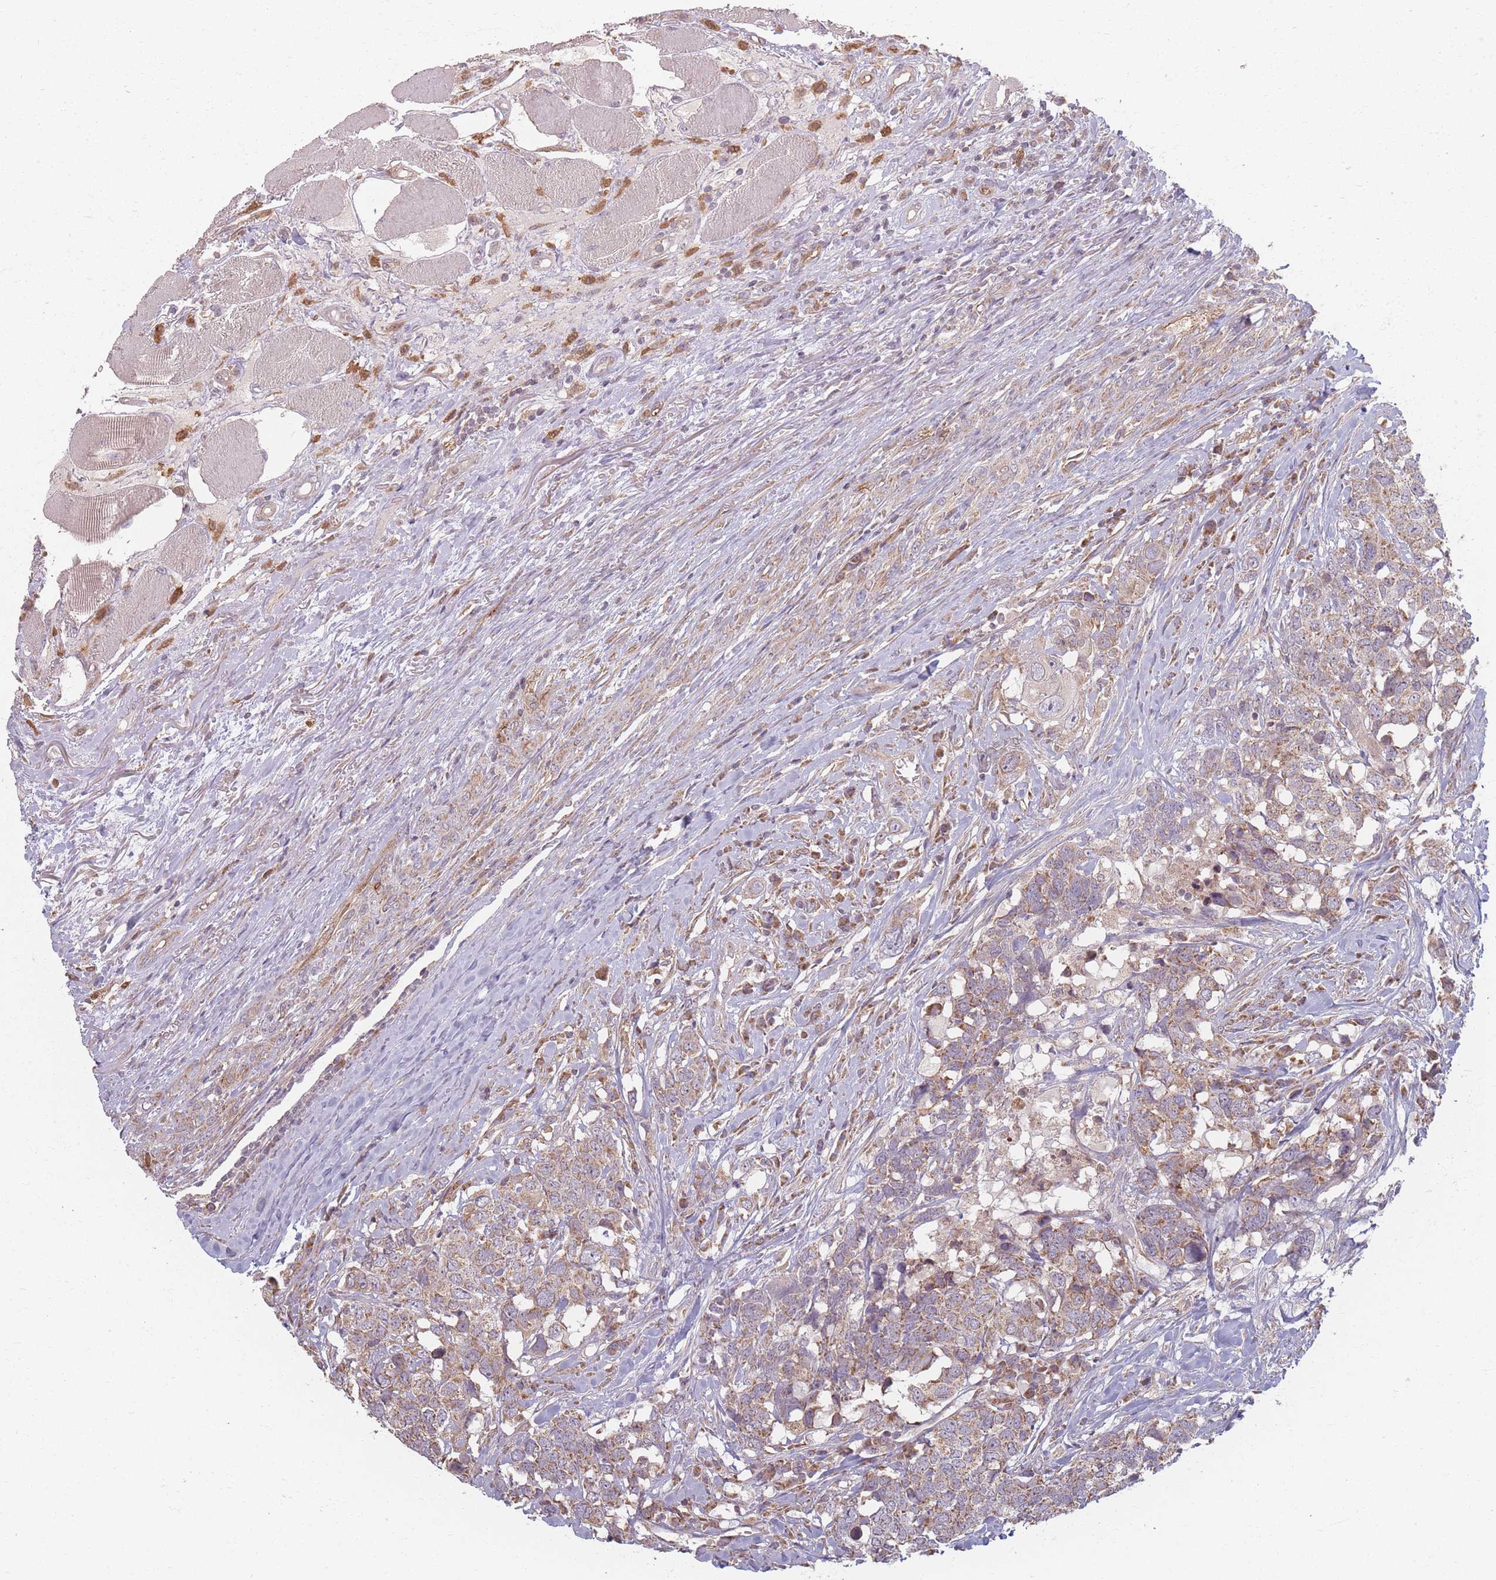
{"staining": {"intensity": "moderate", "quantity": "25%-75%", "location": "cytoplasmic/membranous"}, "tissue": "head and neck cancer", "cell_type": "Tumor cells", "image_type": "cancer", "snomed": [{"axis": "morphology", "description": "Squamous cell carcinoma, NOS"}, {"axis": "topography", "description": "Head-Neck"}], "caption": "DAB (3,3'-diaminobenzidine) immunohistochemical staining of squamous cell carcinoma (head and neck) exhibits moderate cytoplasmic/membranous protein staining in approximately 25%-75% of tumor cells.", "gene": "MRPS6", "patient": {"sex": "male", "age": 66}}